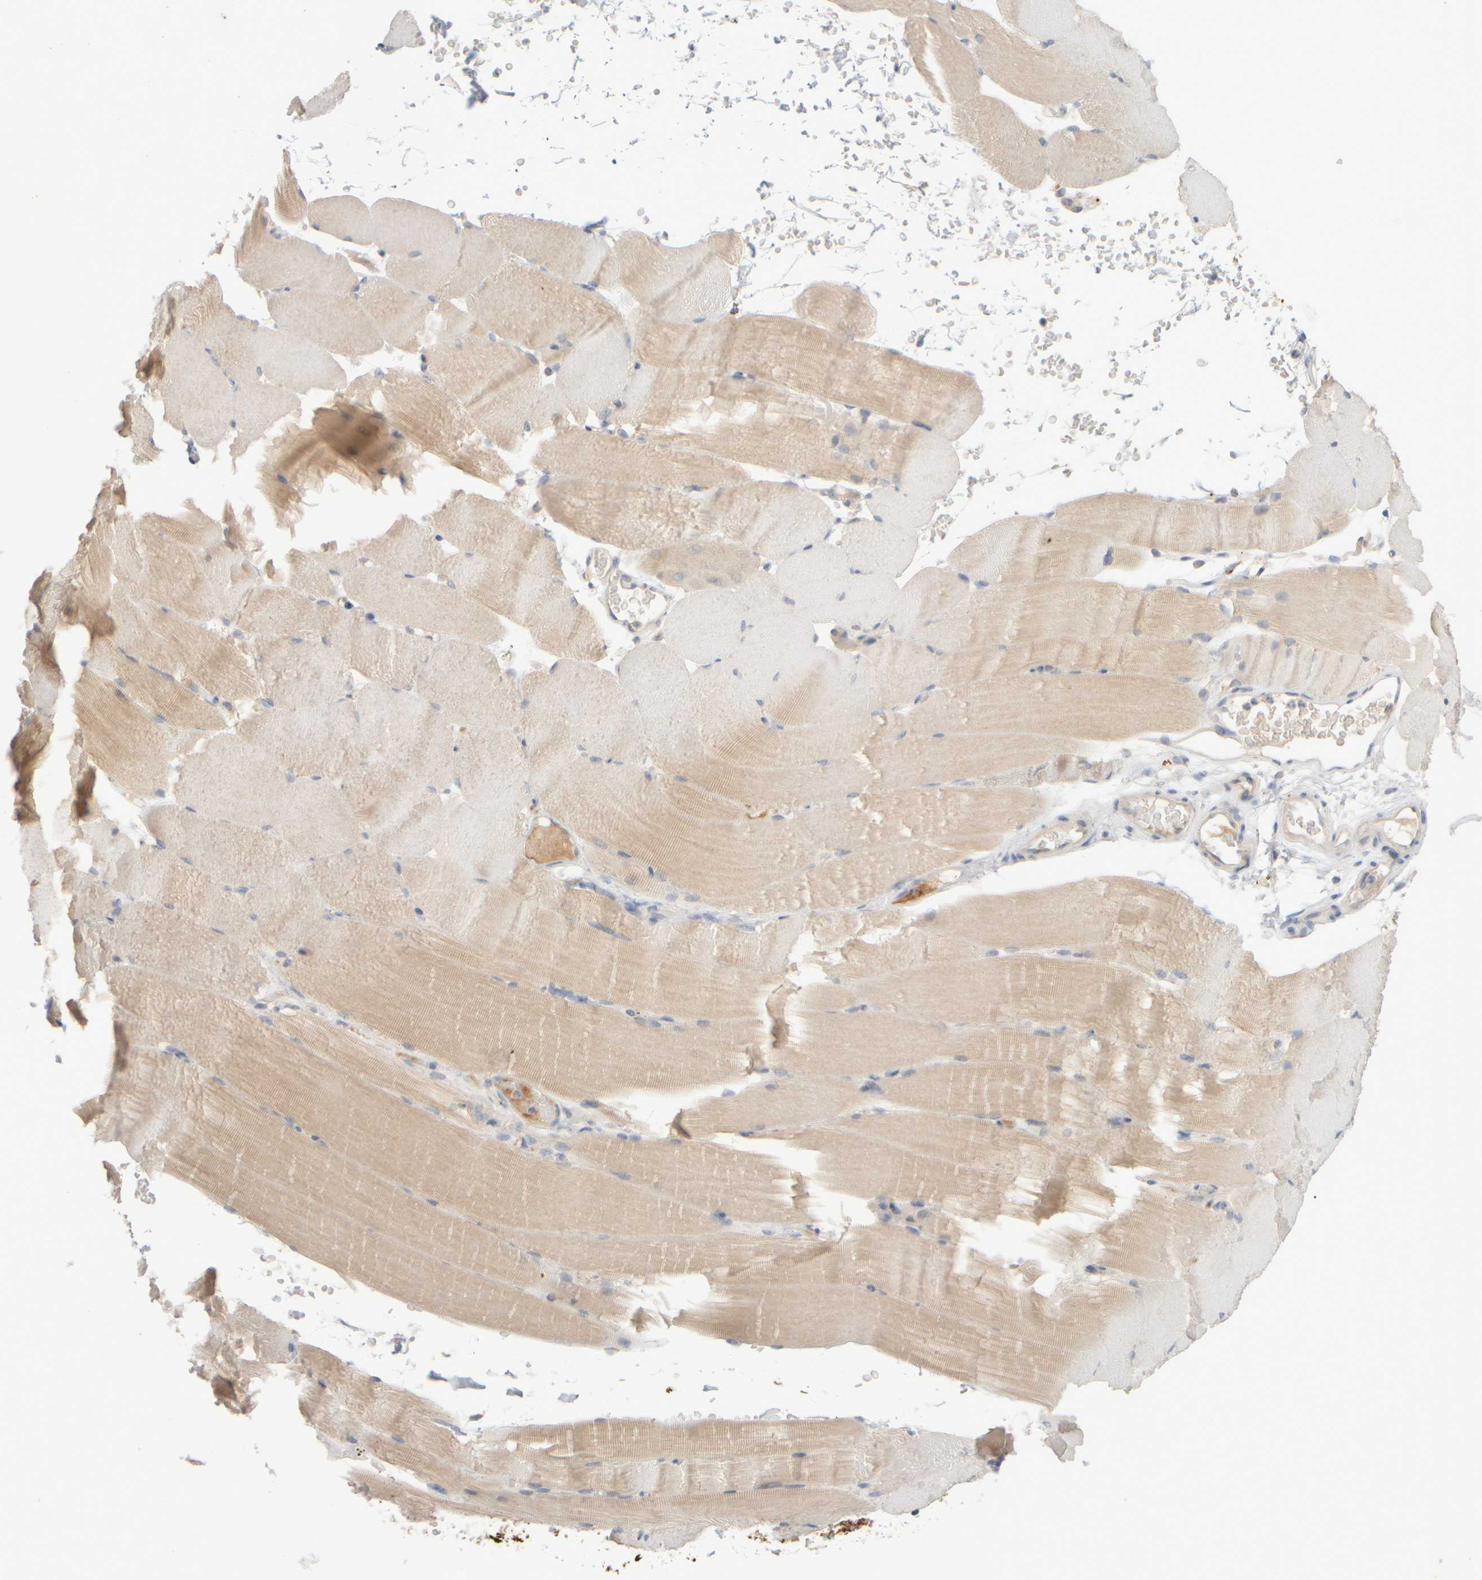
{"staining": {"intensity": "weak", "quantity": "25%-75%", "location": "cytoplasmic/membranous"}, "tissue": "skeletal muscle", "cell_type": "Myocytes", "image_type": "normal", "snomed": [{"axis": "morphology", "description": "Normal tissue, NOS"}, {"axis": "topography", "description": "Skeletal muscle"}, {"axis": "topography", "description": "Parathyroid gland"}], "caption": "Skeletal muscle stained with immunohistochemistry (IHC) exhibits weak cytoplasmic/membranous expression in about 25%-75% of myocytes. The protein of interest is shown in brown color, while the nuclei are stained blue.", "gene": "GOPC", "patient": {"sex": "female", "age": 37}}